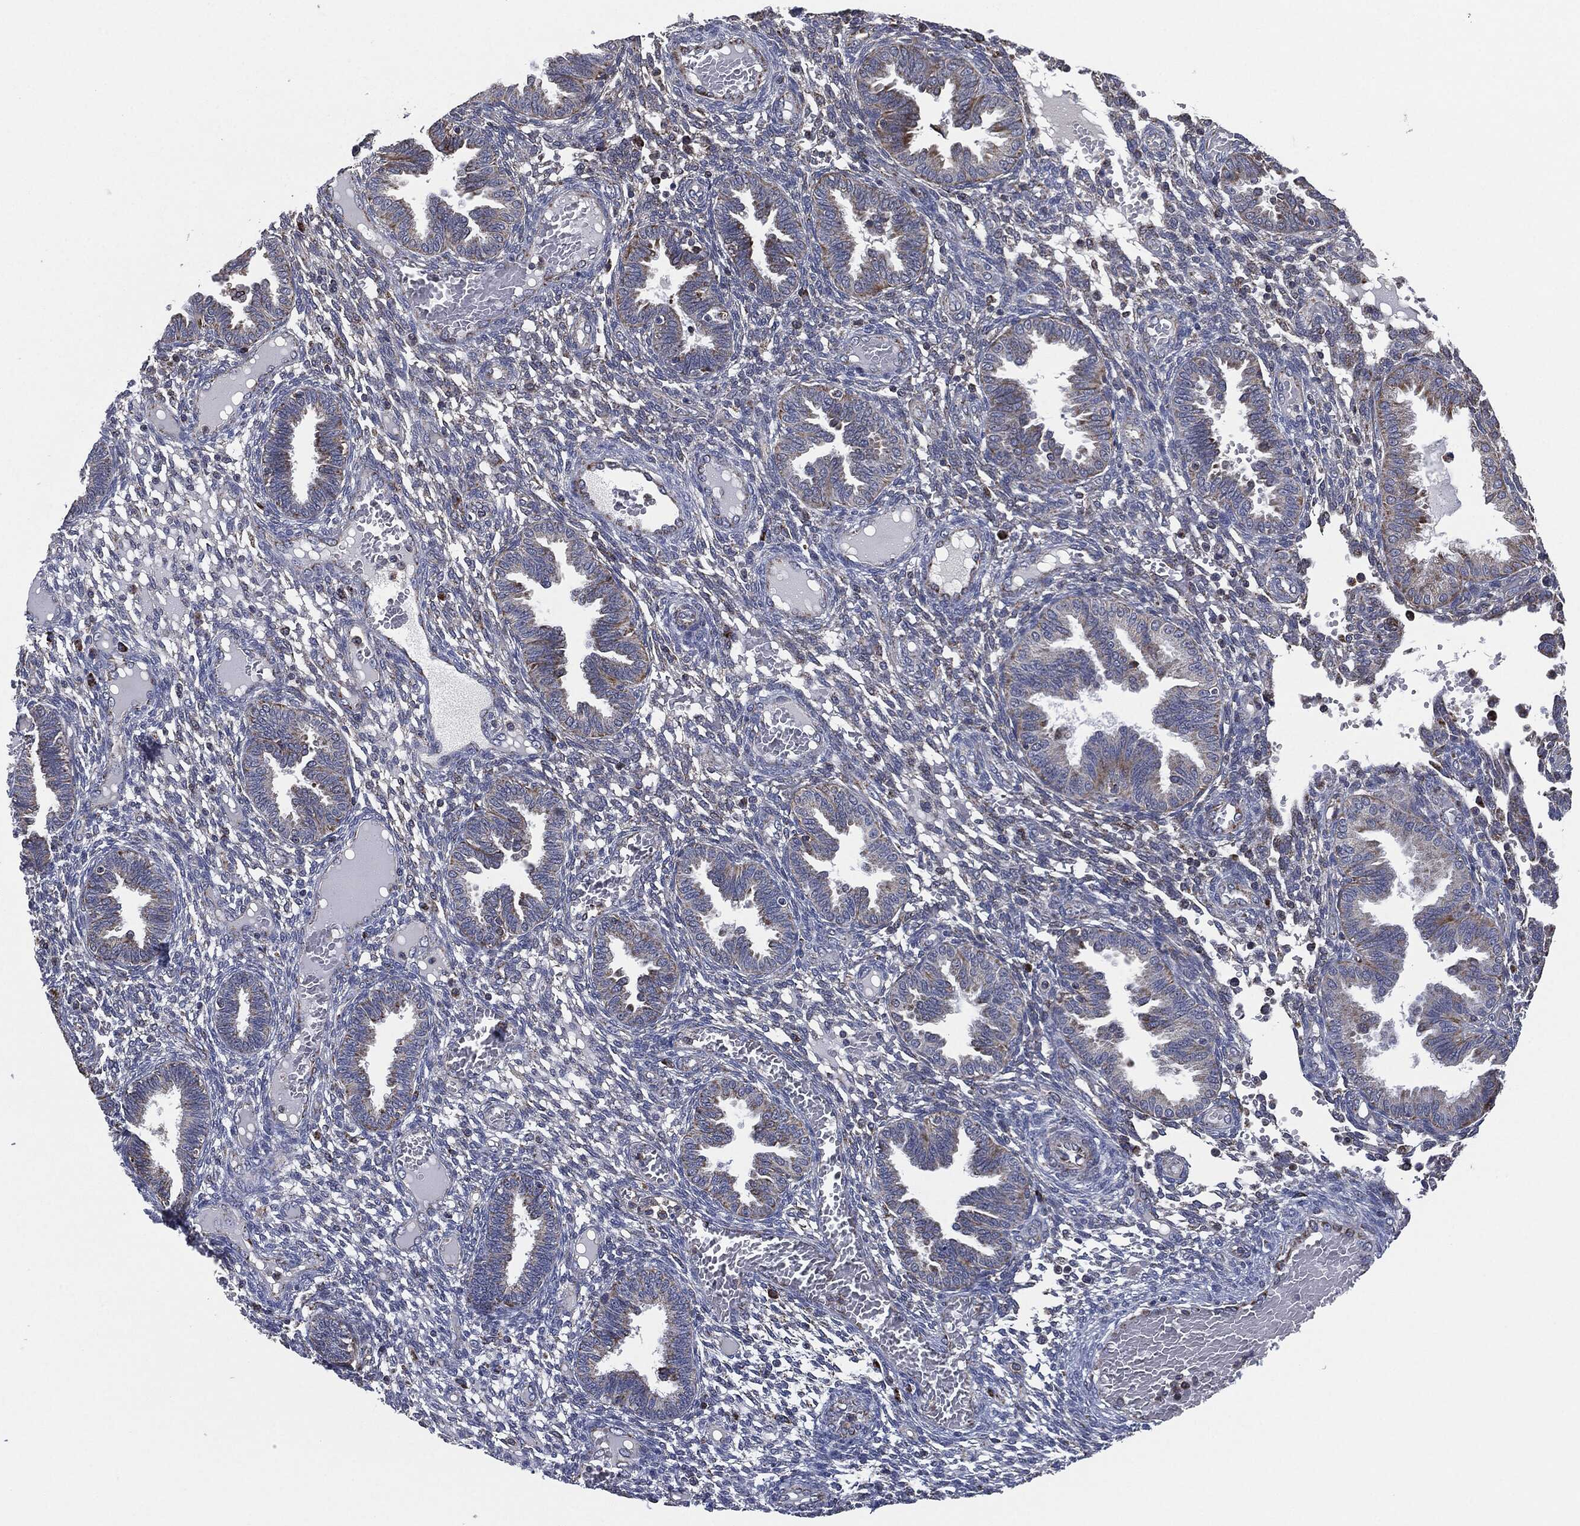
{"staining": {"intensity": "negative", "quantity": "none", "location": "none"}, "tissue": "endometrium", "cell_type": "Cells in endometrial stroma", "image_type": "normal", "snomed": [{"axis": "morphology", "description": "Normal tissue, NOS"}, {"axis": "topography", "description": "Endometrium"}], "caption": "The image exhibits no significant staining in cells in endometrial stroma of endometrium.", "gene": "NDUFV2", "patient": {"sex": "female", "age": 42}}